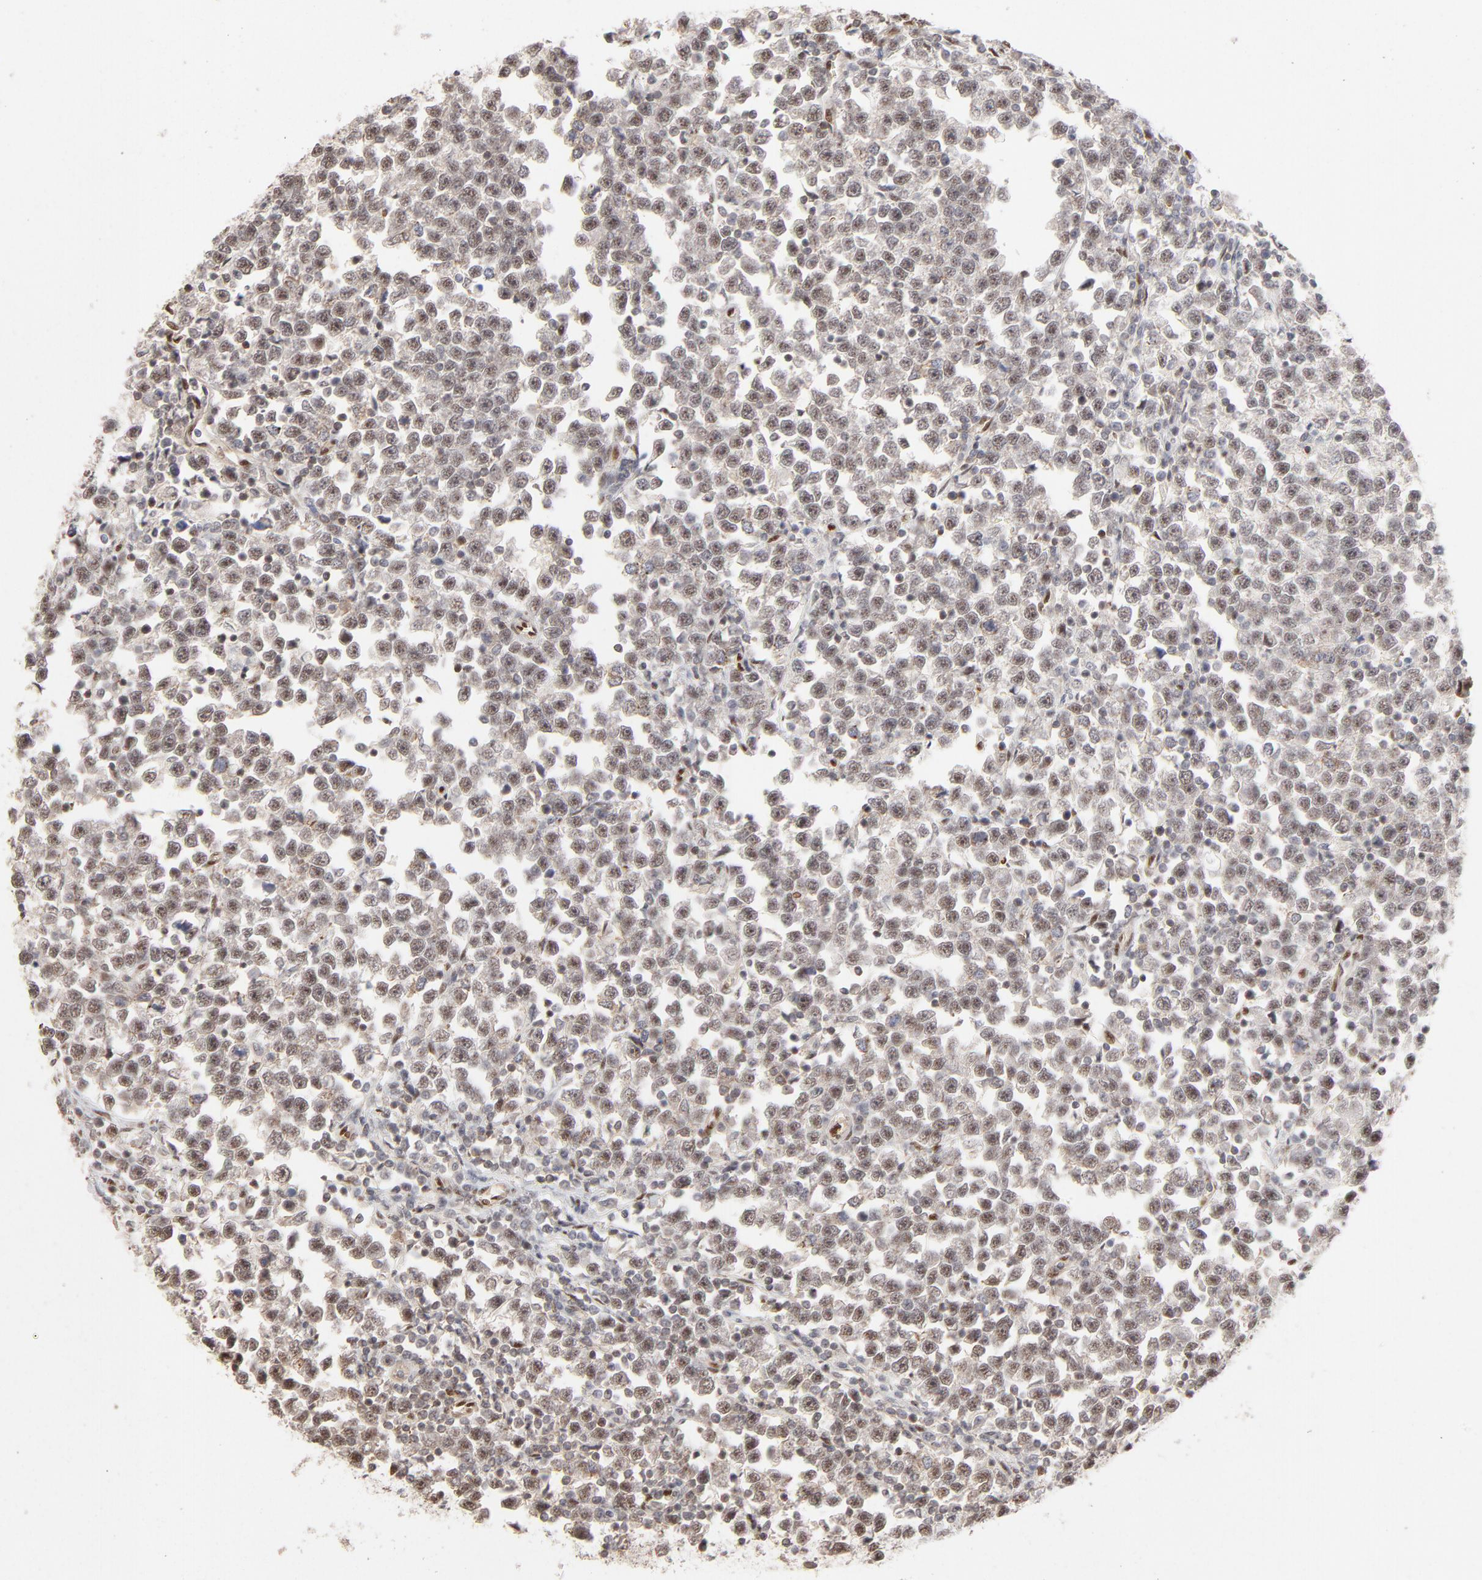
{"staining": {"intensity": "weak", "quantity": "25%-75%", "location": "nuclear"}, "tissue": "testis cancer", "cell_type": "Tumor cells", "image_type": "cancer", "snomed": [{"axis": "morphology", "description": "Seminoma, NOS"}, {"axis": "topography", "description": "Testis"}], "caption": "DAB immunohistochemical staining of seminoma (testis) exhibits weak nuclear protein positivity in about 25%-75% of tumor cells.", "gene": "NFIB", "patient": {"sex": "male", "age": 43}}